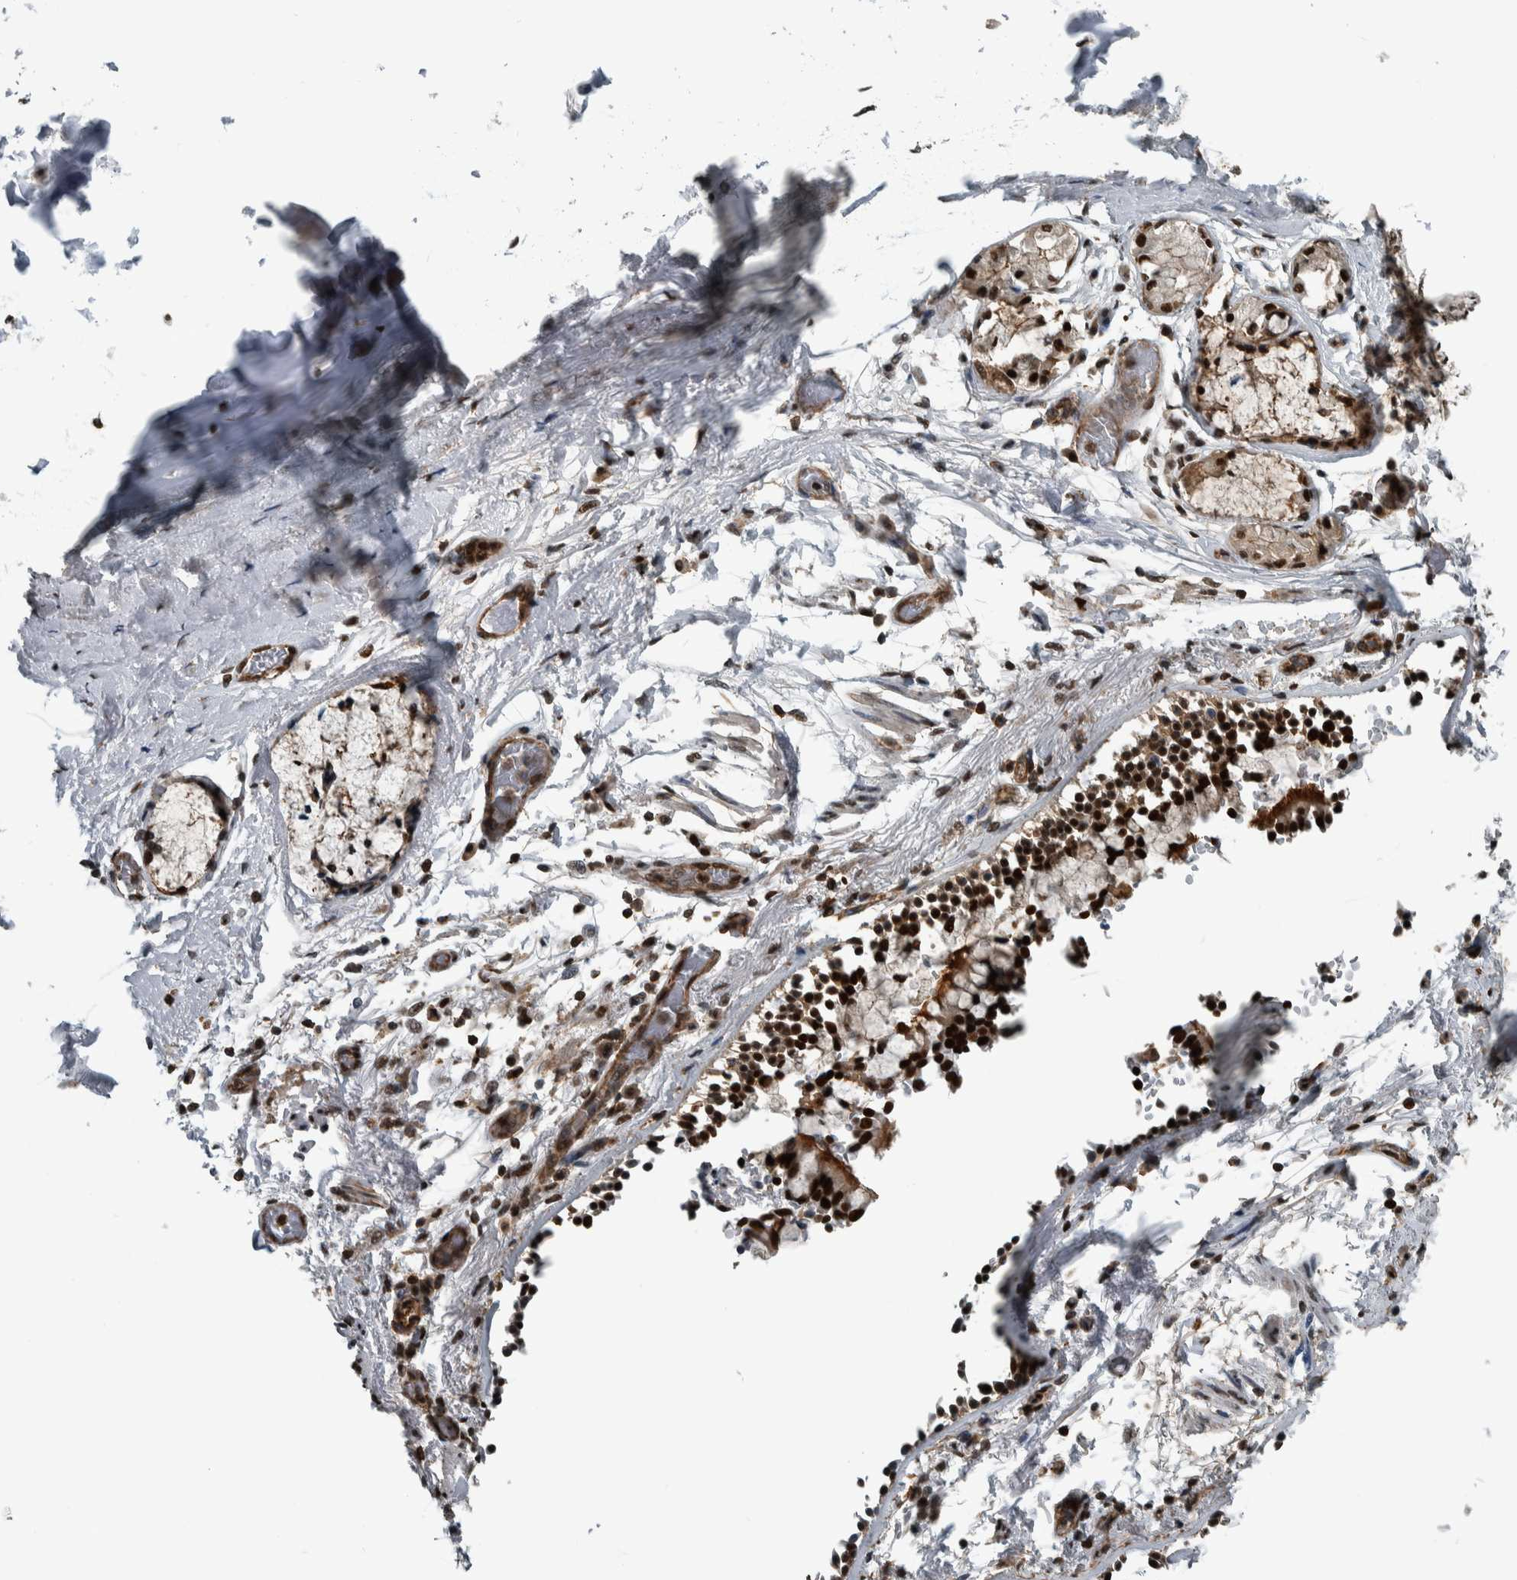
{"staining": {"intensity": "strong", "quantity": ">75%", "location": "nuclear"}, "tissue": "adipose tissue", "cell_type": "Adipocytes", "image_type": "normal", "snomed": [{"axis": "morphology", "description": "Normal tissue, NOS"}, {"axis": "topography", "description": "Cartilage tissue"}, {"axis": "topography", "description": "Lung"}], "caption": "An immunohistochemistry (IHC) micrograph of benign tissue is shown. Protein staining in brown shows strong nuclear positivity in adipose tissue within adipocytes. (DAB (3,3'-diaminobenzidine) = brown stain, brightfield microscopy at high magnification).", "gene": "FAM135B", "patient": {"sex": "female", "age": 77}}